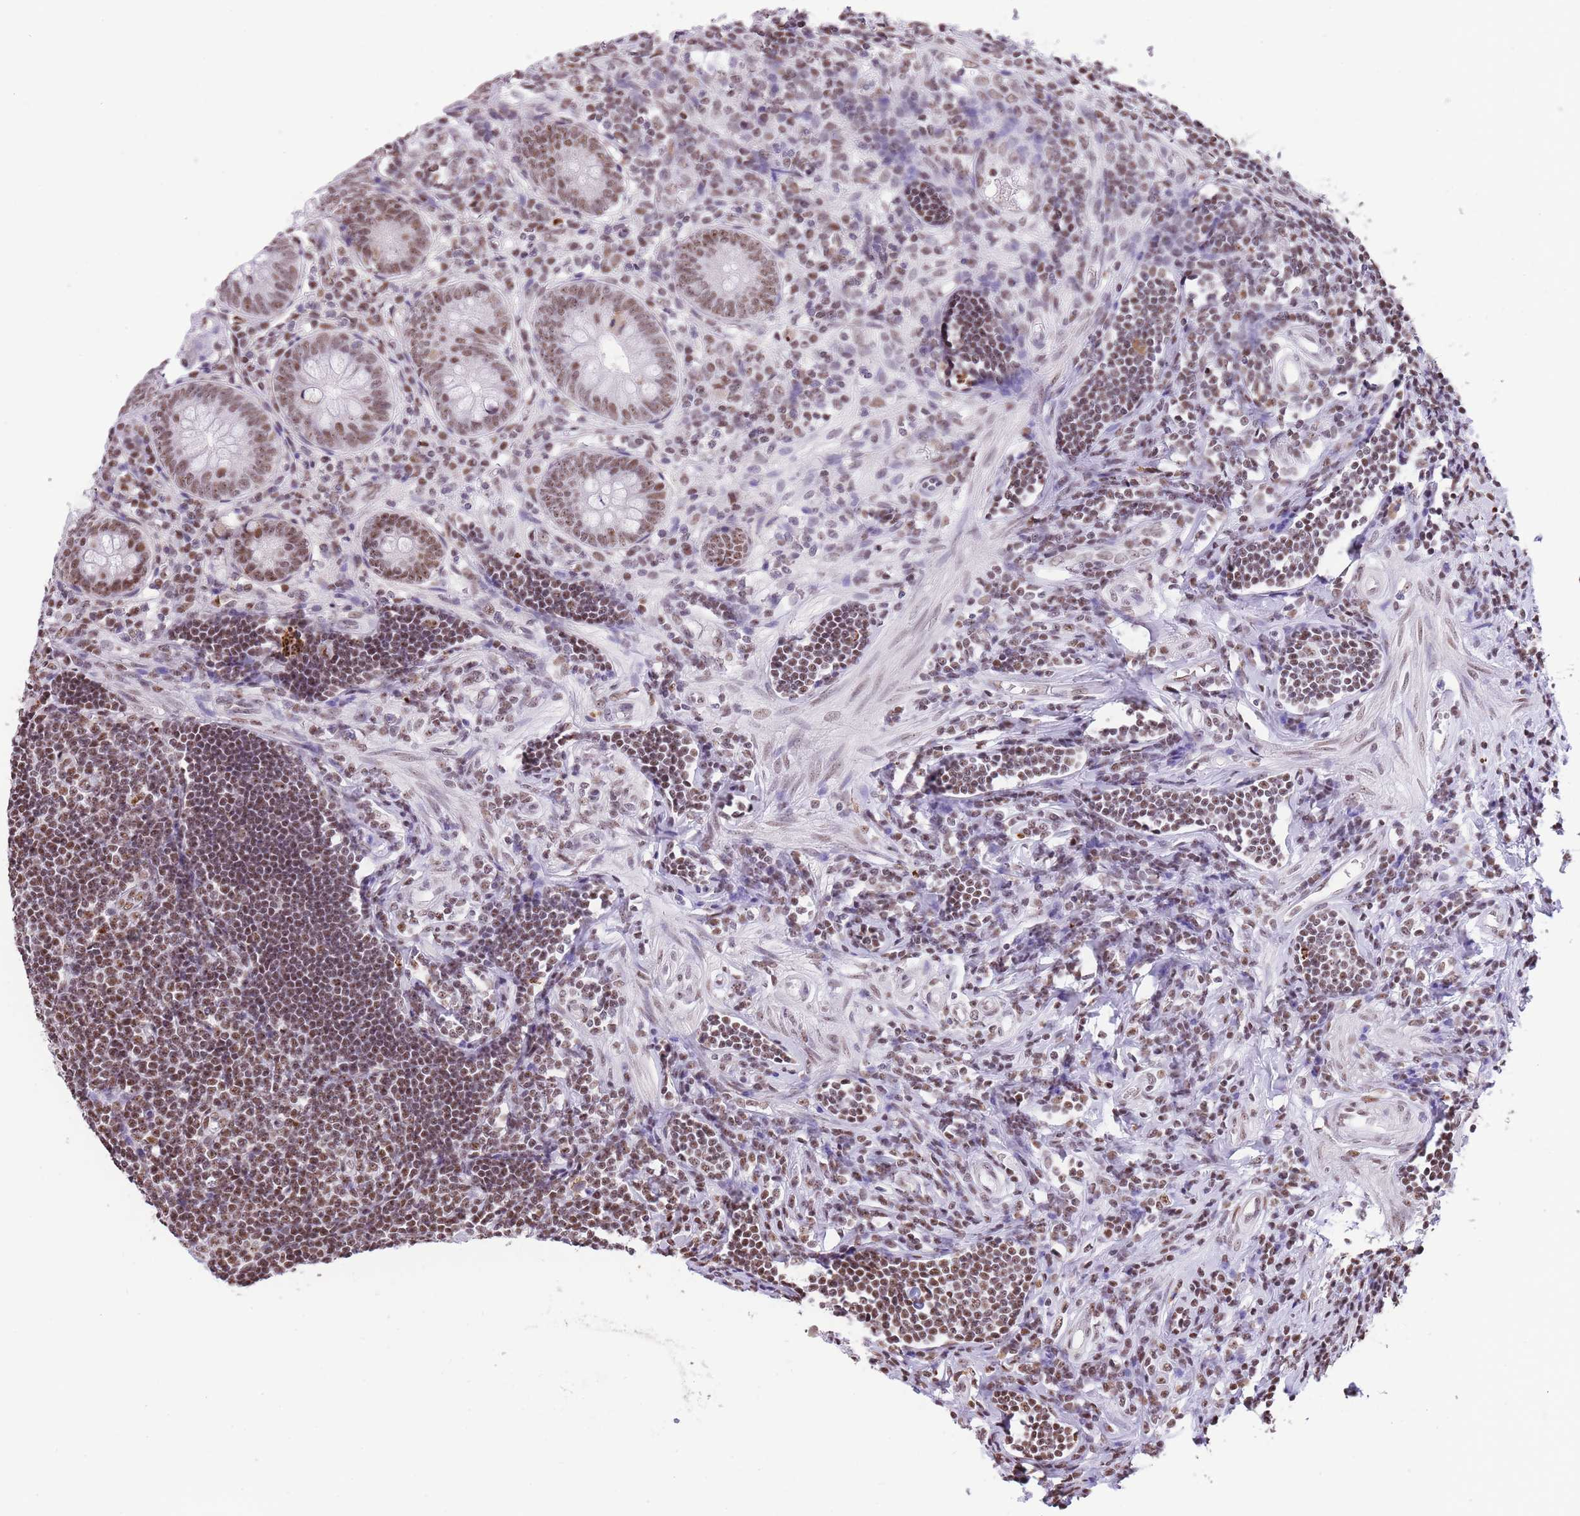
{"staining": {"intensity": "moderate", "quantity": ">75%", "location": "nuclear"}, "tissue": "appendix", "cell_type": "Glandular cells", "image_type": "normal", "snomed": [{"axis": "morphology", "description": "Normal tissue, NOS"}, {"axis": "topography", "description": "Appendix"}], "caption": "Human appendix stained for a protein (brown) reveals moderate nuclear positive expression in approximately >75% of glandular cells.", "gene": "EVC2", "patient": {"sex": "female", "age": 54}}